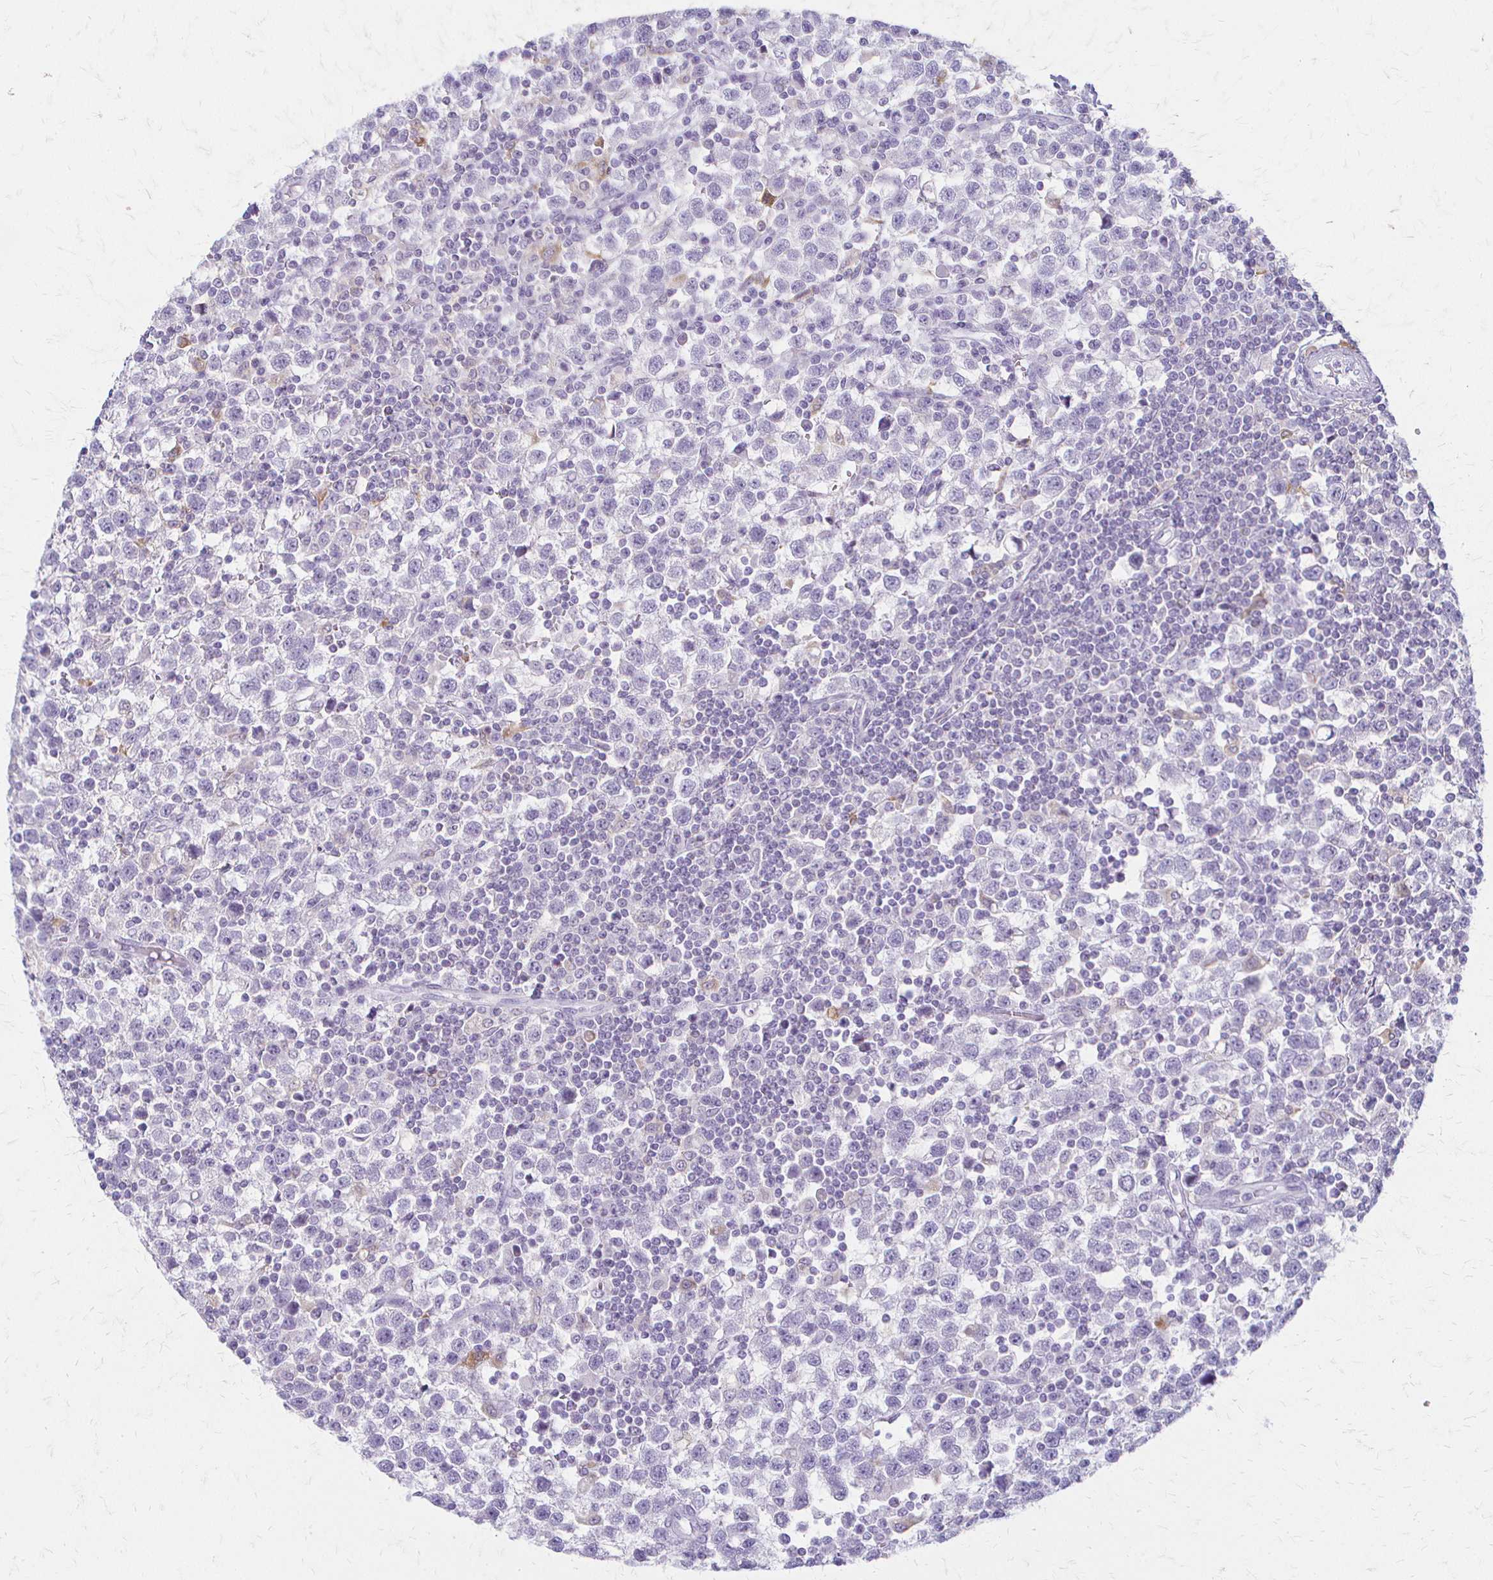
{"staining": {"intensity": "negative", "quantity": "none", "location": "none"}, "tissue": "testis cancer", "cell_type": "Tumor cells", "image_type": "cancer", "snomed": [{"axis": "morphology", "description": "Seminoma, NOS"}, {"axis": "topography", "description": "Testis"}], "caption": "There is no significant staining in tumor cells of testis seminoma.", "gene": "ACP5", "patient": {"sex": "male", "age": 34}}